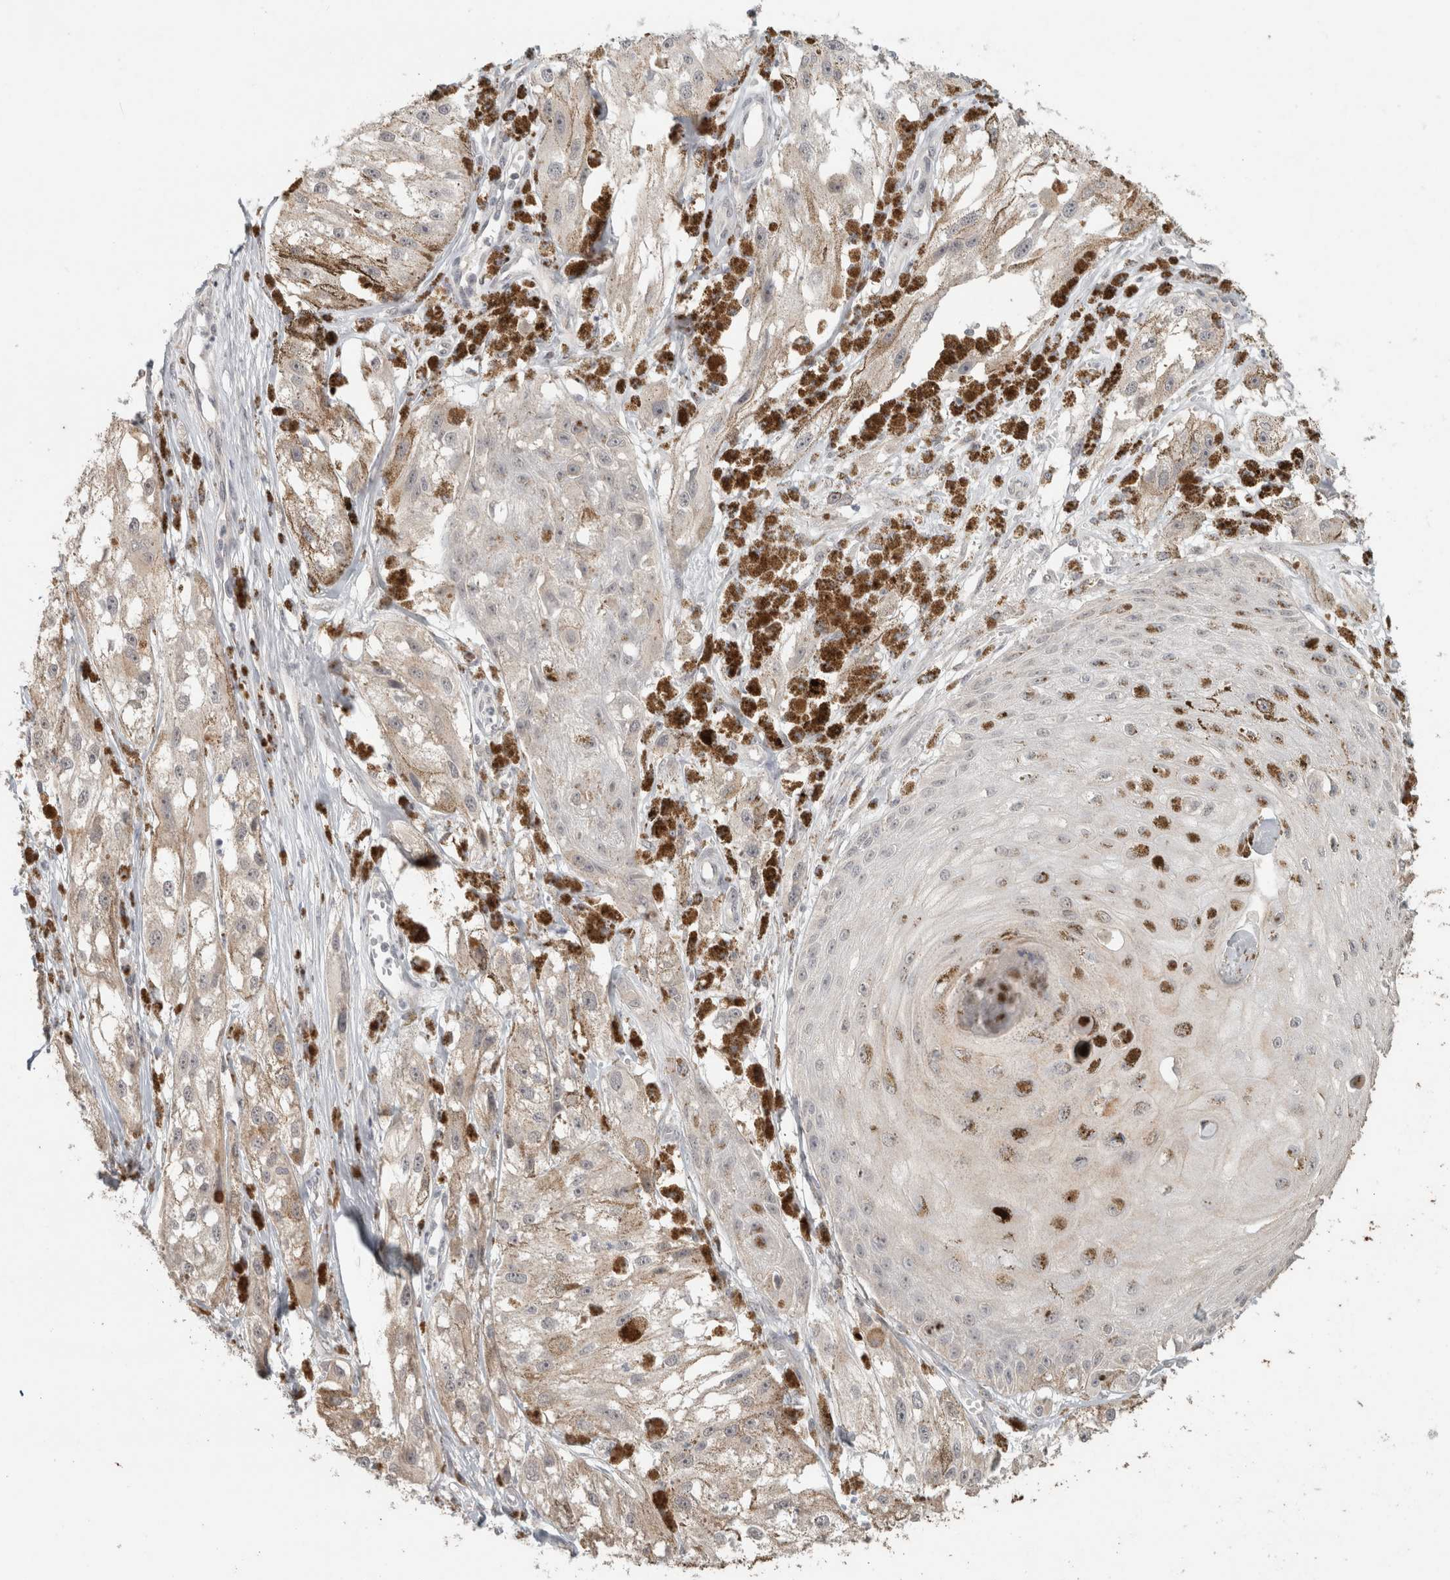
{"staining": {"intensity": "weak", "quantity": "<25%", "location": "cytoplasmic/membranous"}, "tissue": "melanoma", "cell_type": "Tumor cells", "image_type": "cancer", "snomed": [{"axis": "morphology", "description": "Malignant melanoma, NOS"}, {"axis": "topography", "description": "Skin"}], "caption": "An IHC histopathology image of melanoma is shown. There is no staining in tumor cells of melanoma.", "gene": "TRAT1", "patient": {"sex": "male", "age": 88}}